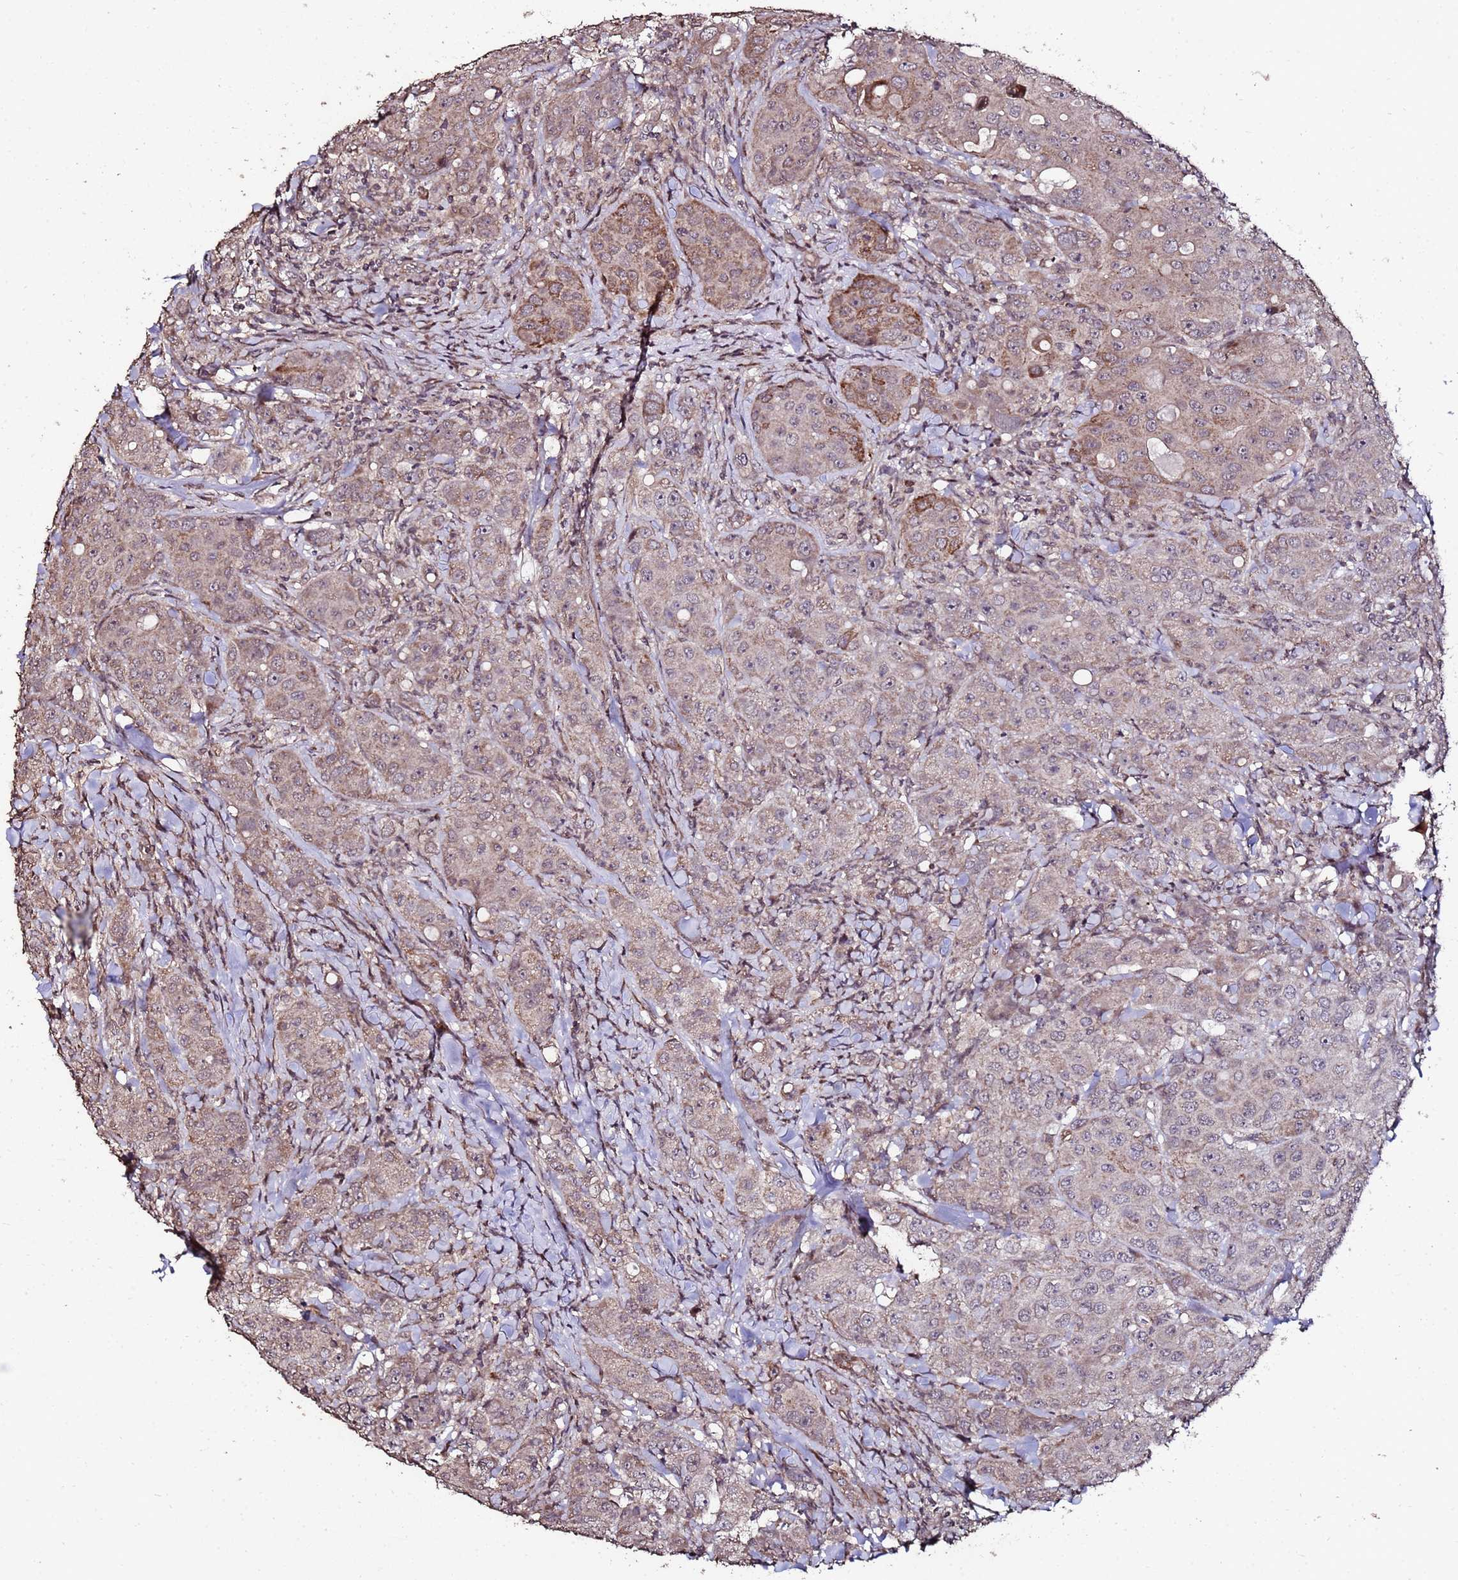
{"staining": {"intensity": "moderate", "quantity": "25%-75%", "location": "cytoplasmic/membranous,nuclear"}, "tissue": "breast cancer", "cell_type": "Tumor cells", "image_type": "cancer", "snomed": [{"axis": "morphology", "description": "Duct carcinoma"}, {"axis": "topography", "description": "Breast"}], "caption": "Human invasive ductal carcinoma (breast) stained with a brown dye displays moderate cytoplasmic/membranous and nuclear positive staining in about 25%-75% of tumor cells.", "gene": "PRODH", "patient": {"sex": "female", "age": 43}}